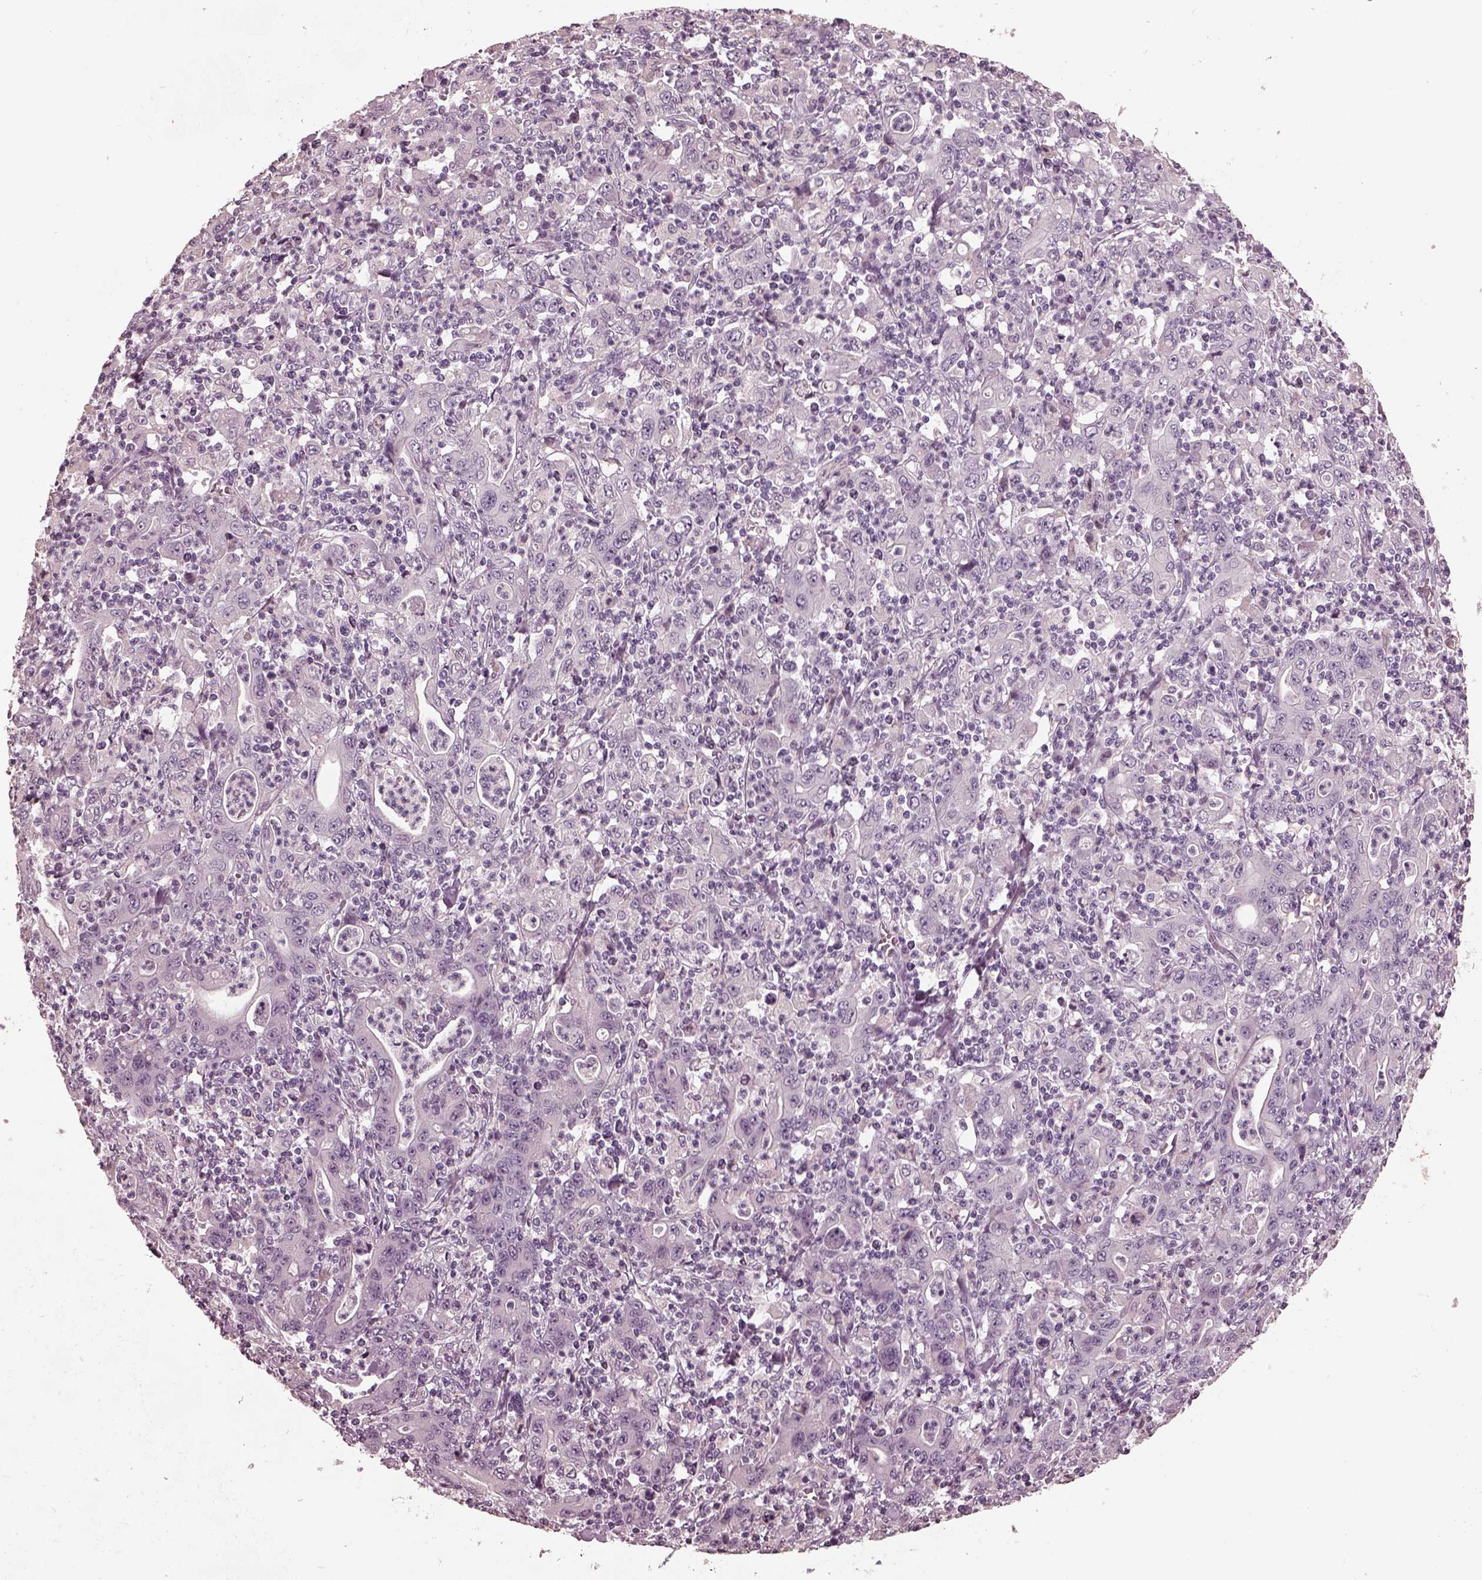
{"staining": {"intensity": "negative", "quantity": "none", "location": "none"}, "tissue": "stomach cancer", "cell_type": "Tumor cells", "image_type": "cancer", "snomed": [{"axis": "morphology", "description": "Adenocarcinoma, NOS"}, {"axis": "topography", "description": "Stomach, upper"}], "caption": "Stomach cancer (adenocarcinoma) was stained to show a protein in brown. There is no significant expression in tumor cells.", "gene": "RCVRN", "patient": {"sex": "male", "age": 69}}